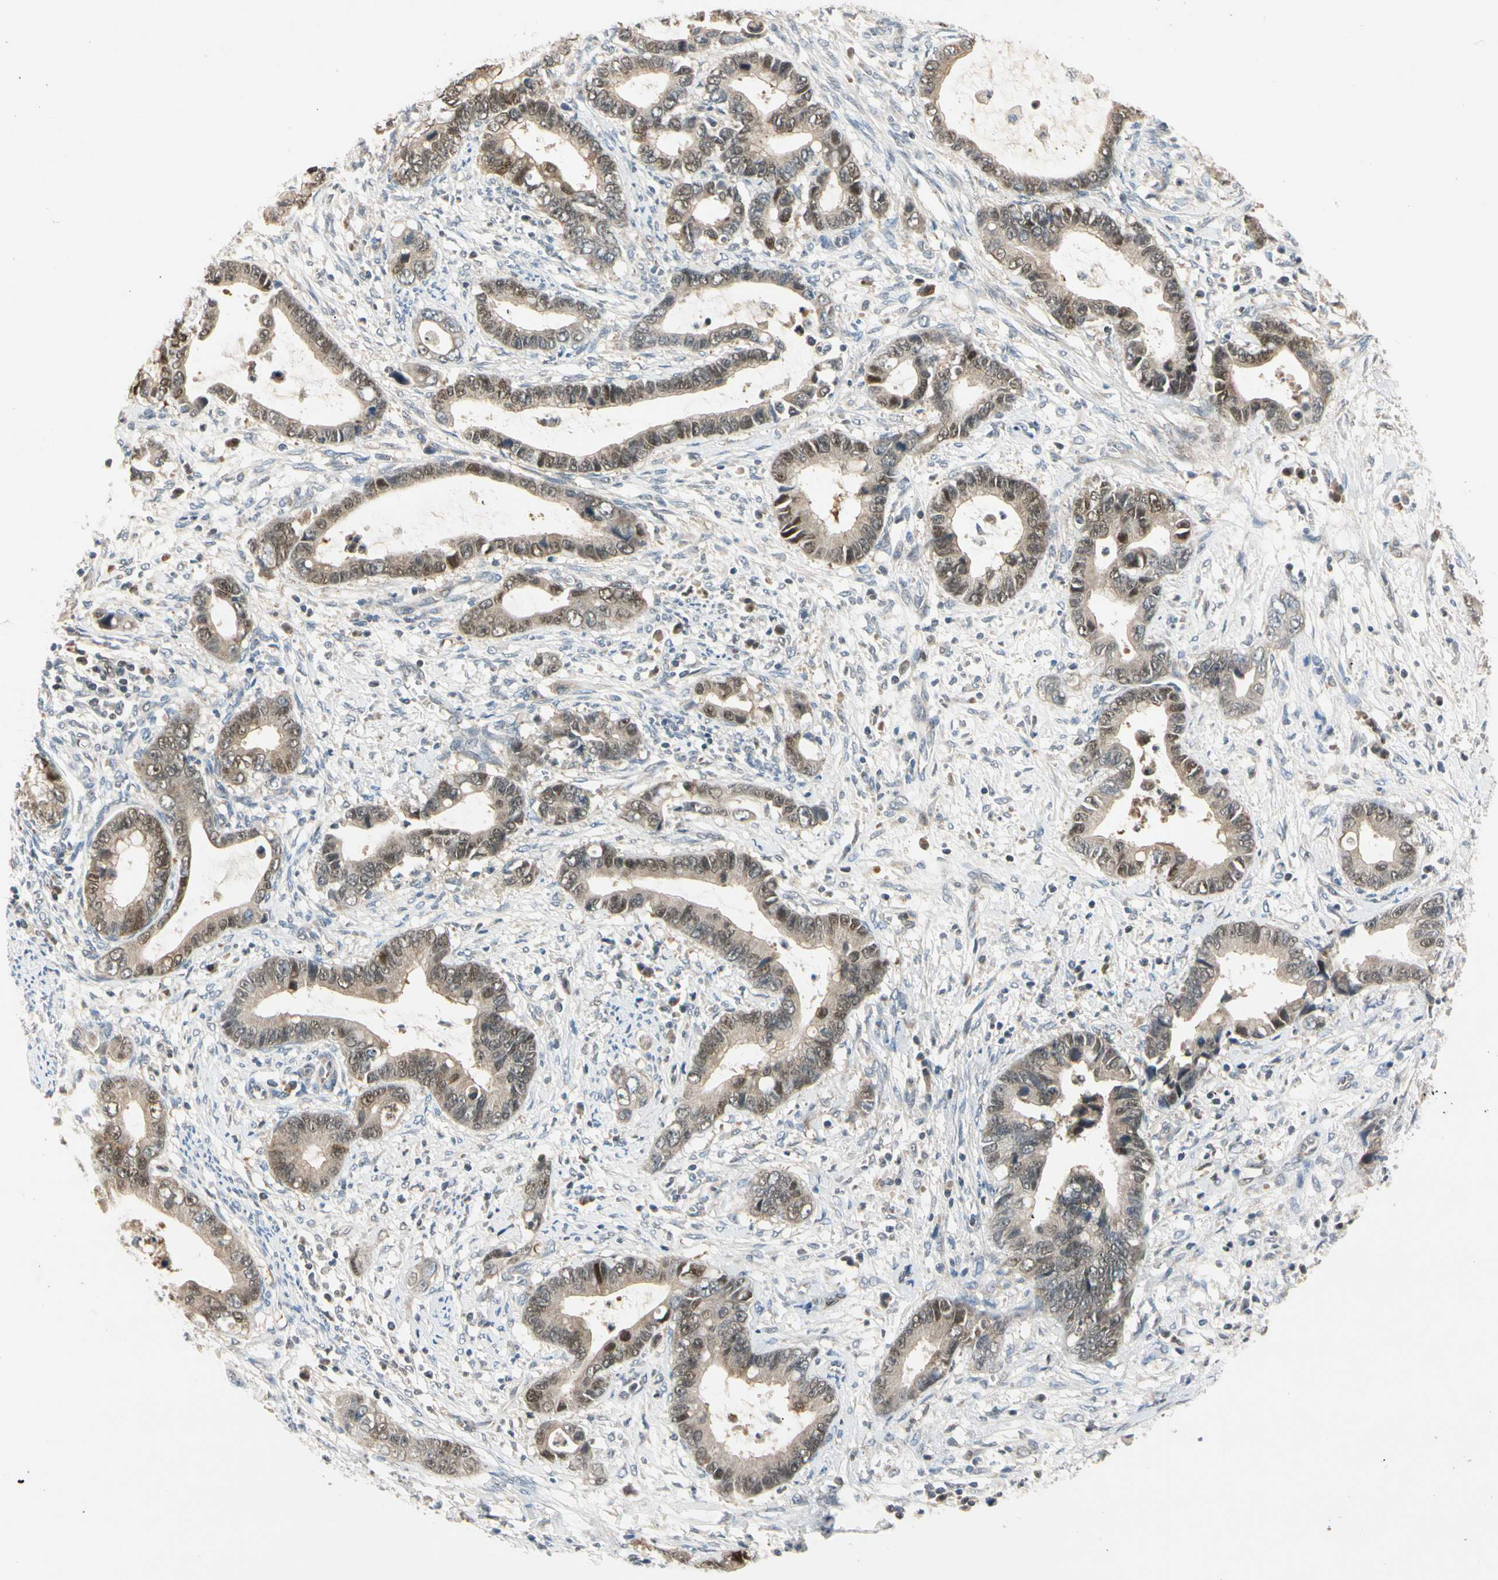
{"staining": {"intensity": "moderate", "quantity": ">75%", "location": "nuclear"}, "tissue": "cervical cancer", "cell_type": "Tumor cells", "image_type": "cancer", "snomed": [{"axis": "morphology", "description": "Adenocarcinoma, NOS"}, {"axis": "topography", "description": "Cervix"}], "caption": "Cervical adenocarcinoma stained with DAB (3,3'-diaminobenzidine) immunohistochemistry reveals medium levels of moderate nuclear staining in approximately >75% of tumor cells.", "gene": "RIOX2", "patient": {"sex": "female", "age": 44}}